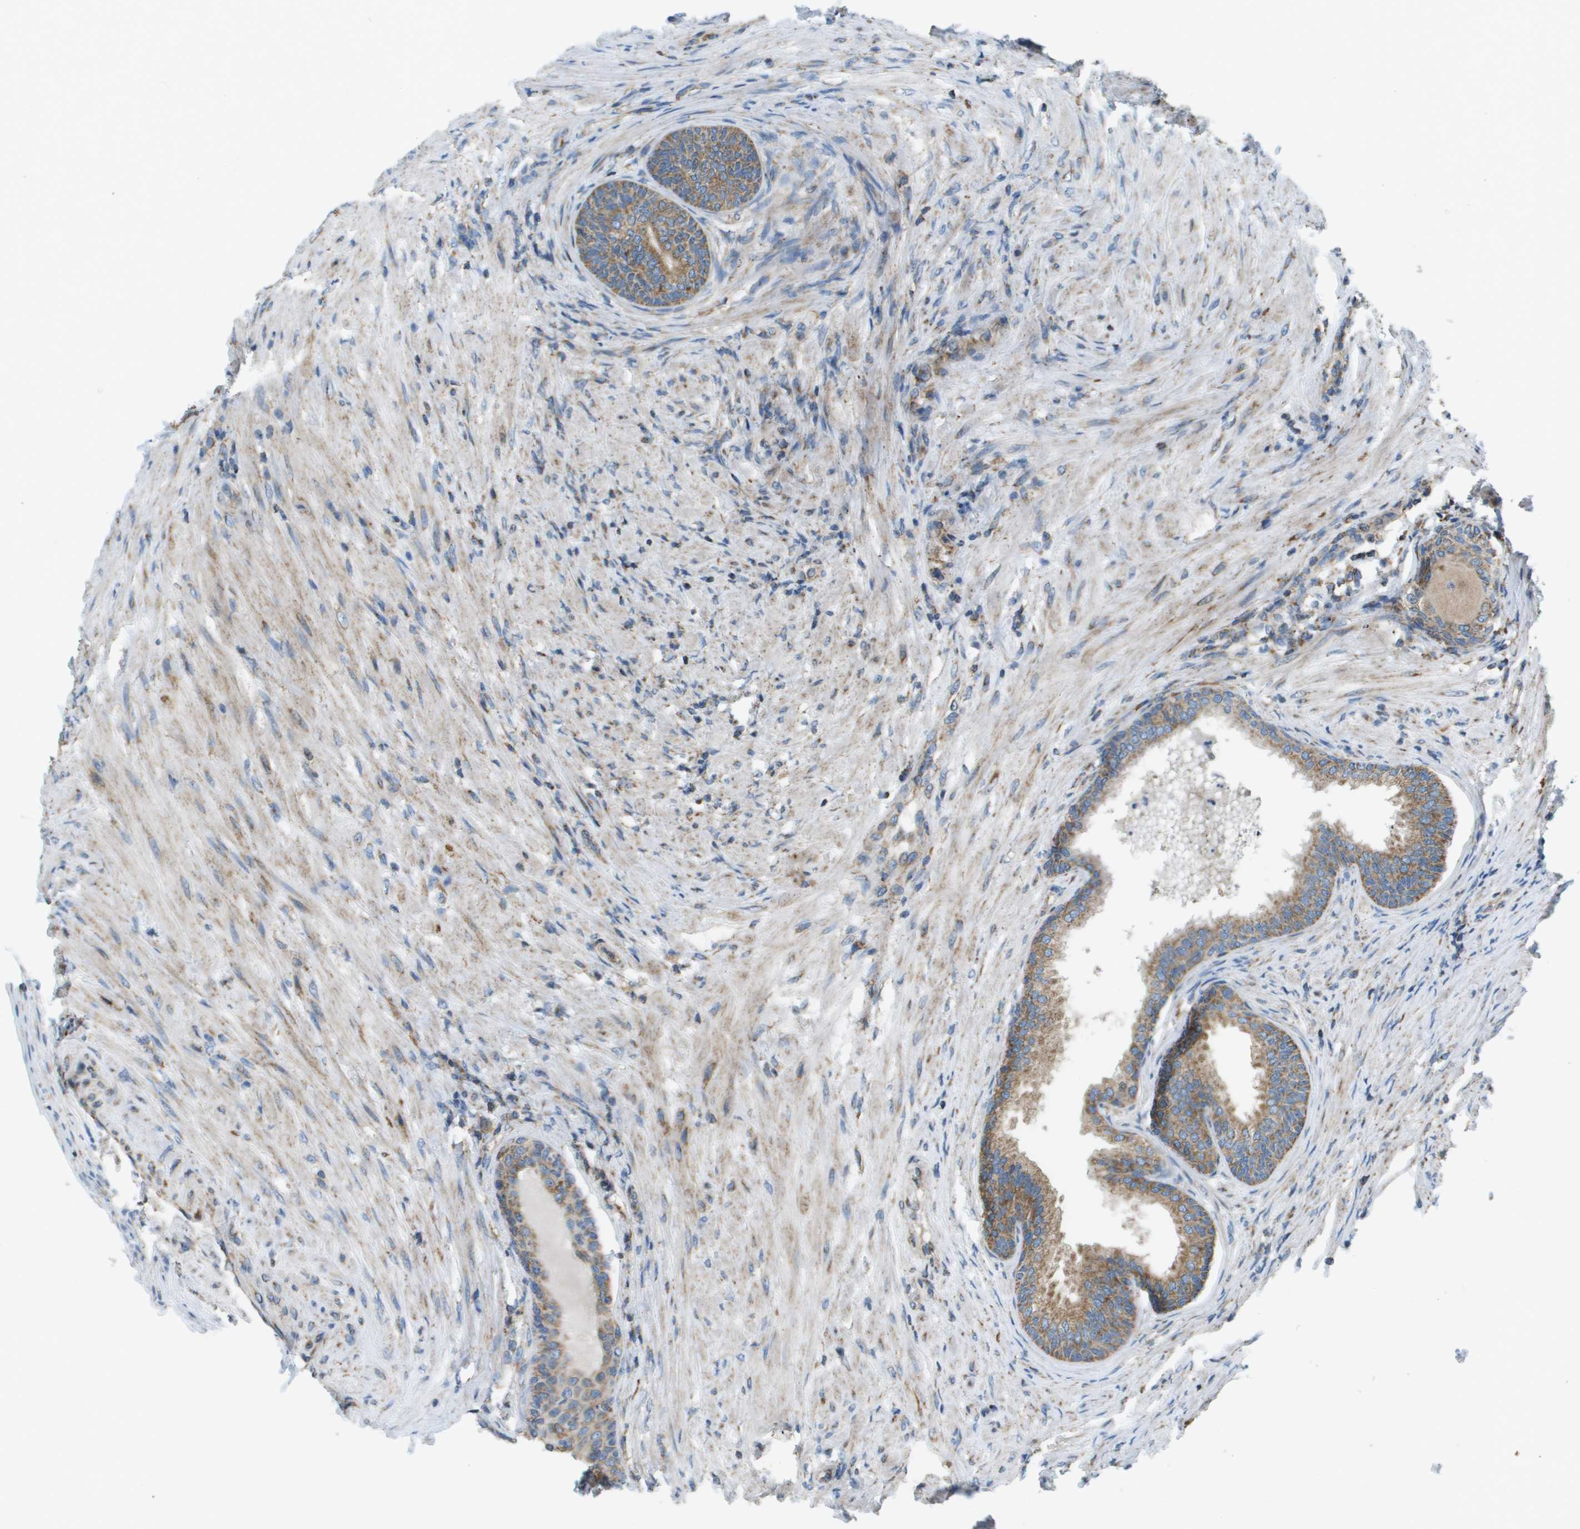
{"staining": {"intensity": "moderate", "quantity": ">75%", "location": "cytoplasmic/membranous"}, "tissue": "prostate", "cell_type": "Glandular cells", "image_type": "normal", "snomed": [{"axis": "morphology", "description": "Normal tissue, NOS"}, {"axis": "topography", "description": "Prostate"}], "caption": "High-magnification brightfield microscopy of benign prostate stained with DAB (3,3'-diaminobenzidine) (brown) and counterstained with hematoxylin (blue). glandular cells exhibit moderate cytoplasmic/membranous expression is present in approximately>75% of cells. Using DAB (3,3'-diaminobenzidine) (brown) and hematoxylin (blue) stains, captured at high magnification using brightfield microscopy.", "gene": "TAOK3", "patient": {"sex": "male", "age": 76}}